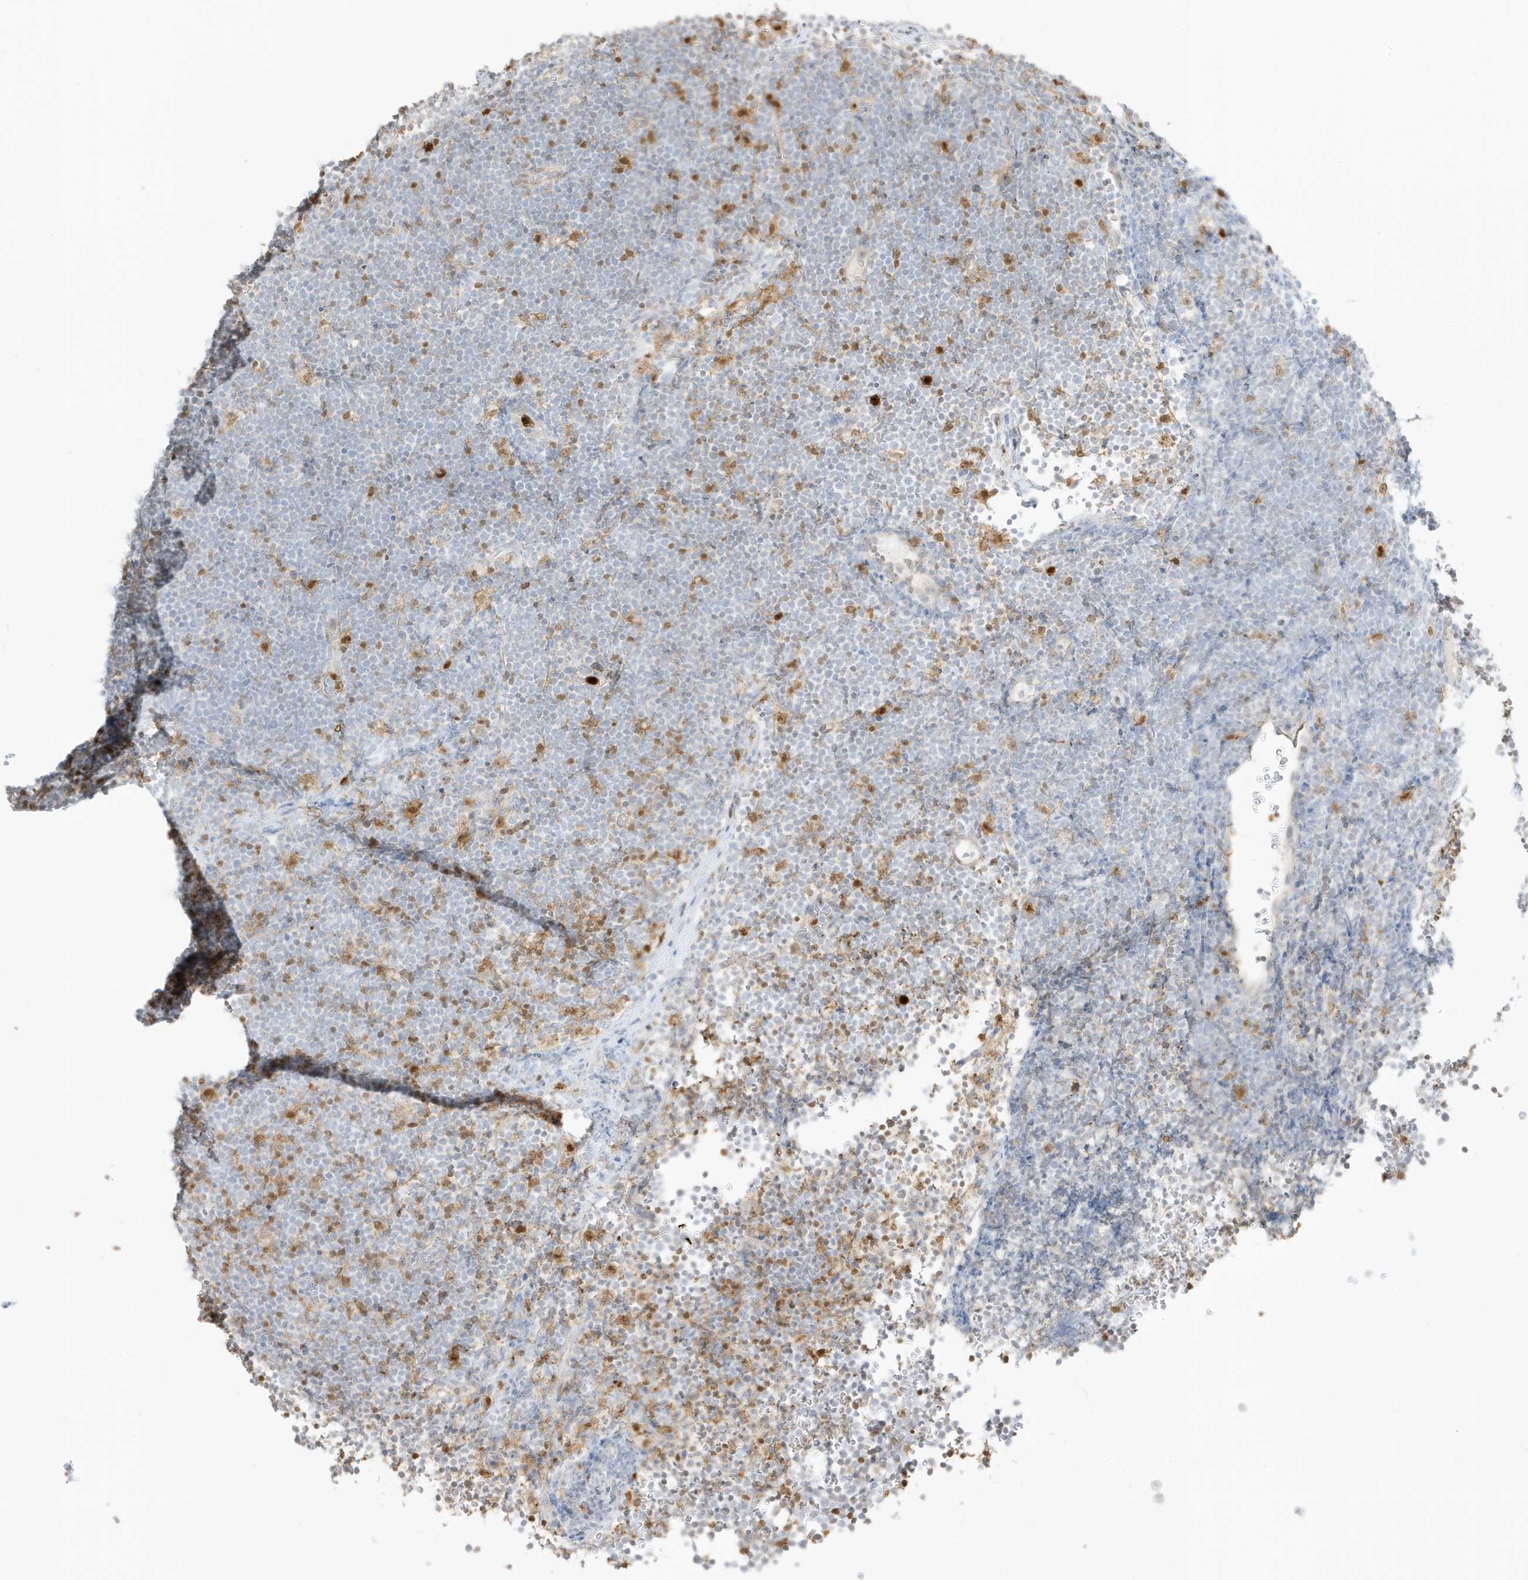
{"staining": {"intensity": "negative", "quantity": "none", "location": "none"}, "tissue": "lymphoma", "cell_type": "Tumor cells", "image_type": "cancer", "snomed": [{"axis": "morphology", "description": "Malignant lymphoma, non-Hodgkin's type, High grade"}, {"axis": "topography", "description": "Lymph node"}], "caption": "Immunohistochemical staining of human lymphoma reveals no significant expression in tumor cells.", "gene": "GCA", "patient": {"sex": "male", "age": 13}}